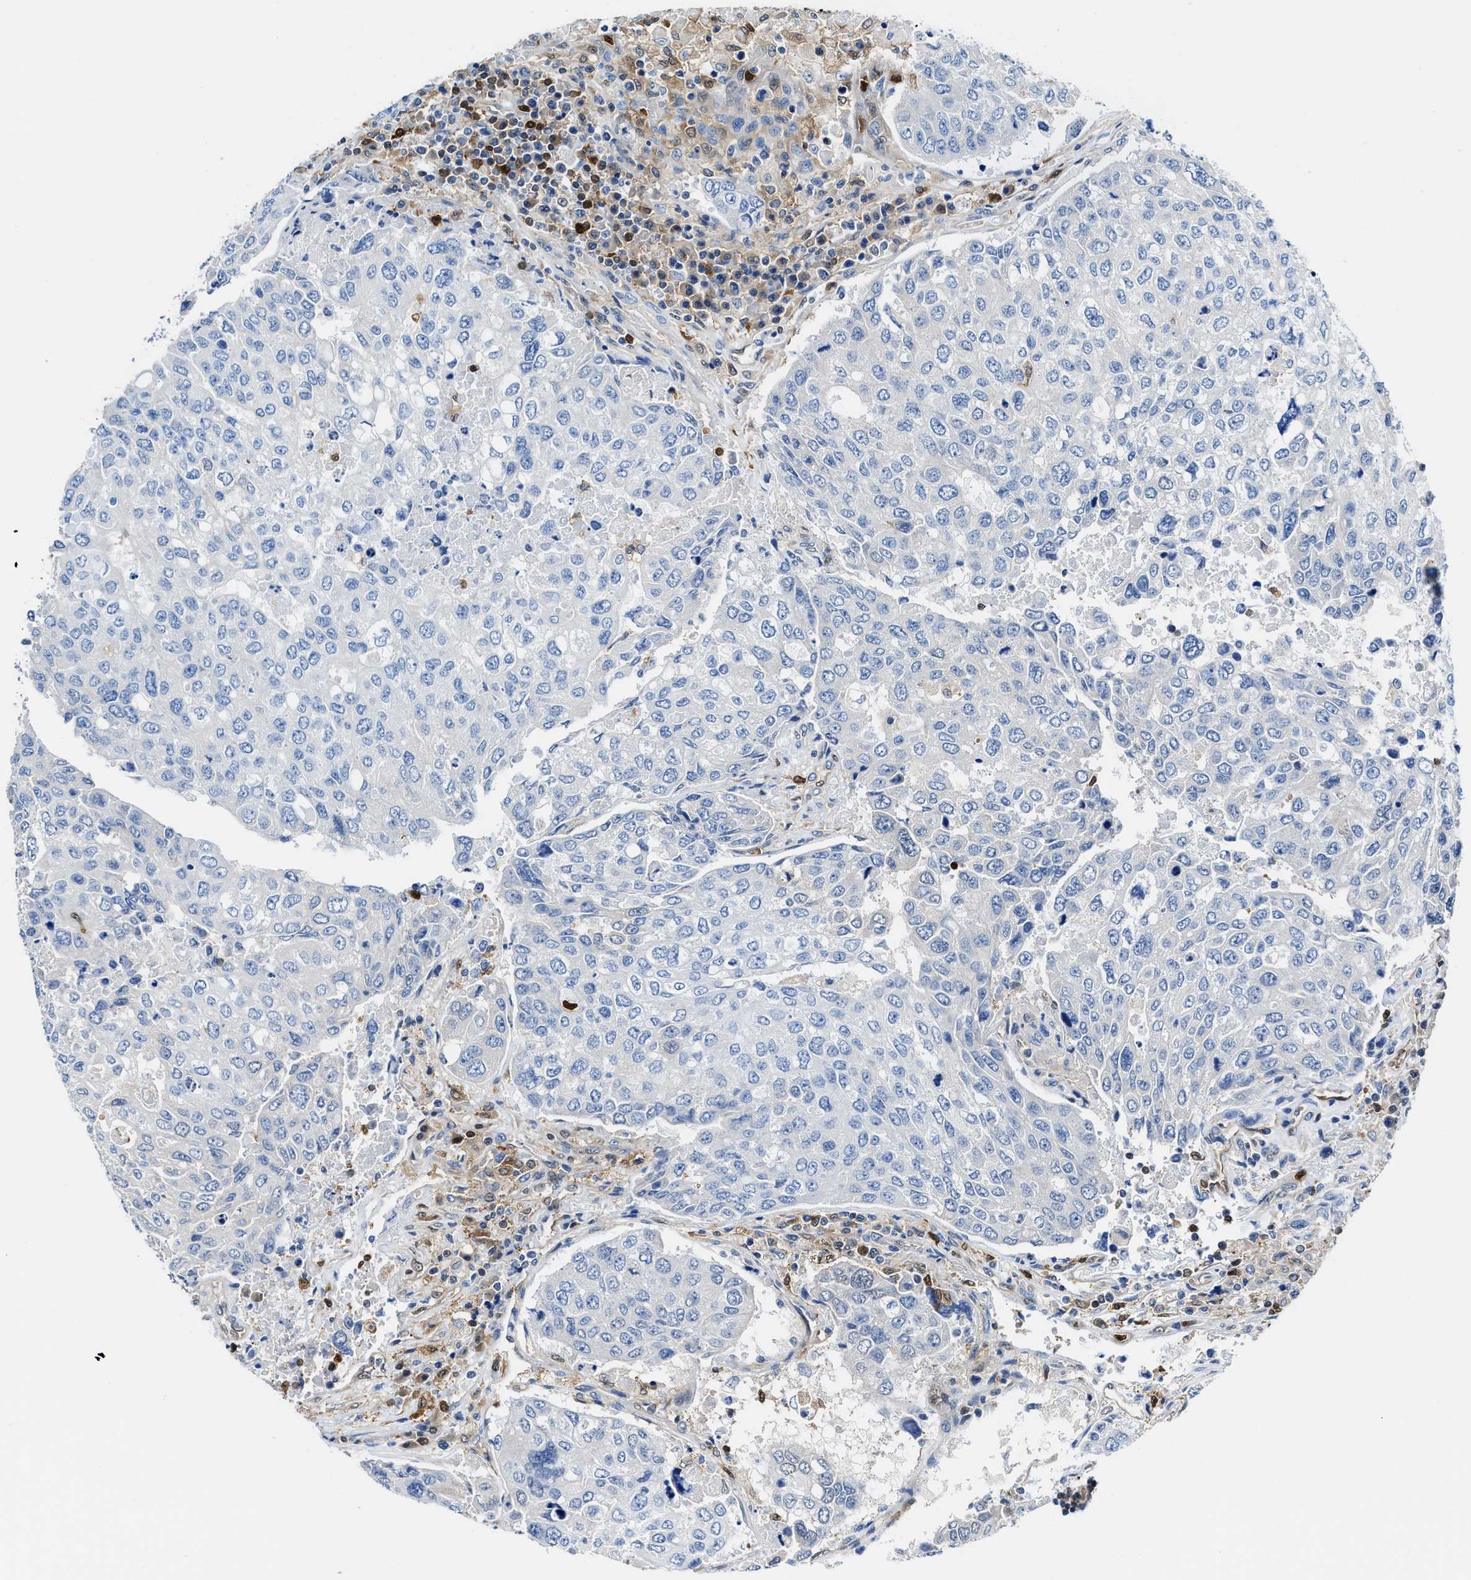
{"staining": {"intensity": "negative", "quantity": "none", "location": "none"}, "tissue": "urothelial cancer", "cell_type": "Tumor cells", "image_type": "cancer", "snomed": [{"axis": "morphology", "description": "Urothelial carcinoma, High grade"}, {"axis": "topography", "description": "Lymph node"}, {"axis": "topography", "description": "Urinary bladder"}], "caption": "Human urothelial cancer stained for a protein using immunohistochemistry shows no positivity in tumor cells.", "gene": "LTA4H", "patient": {"sex": "male", "age": 51}}